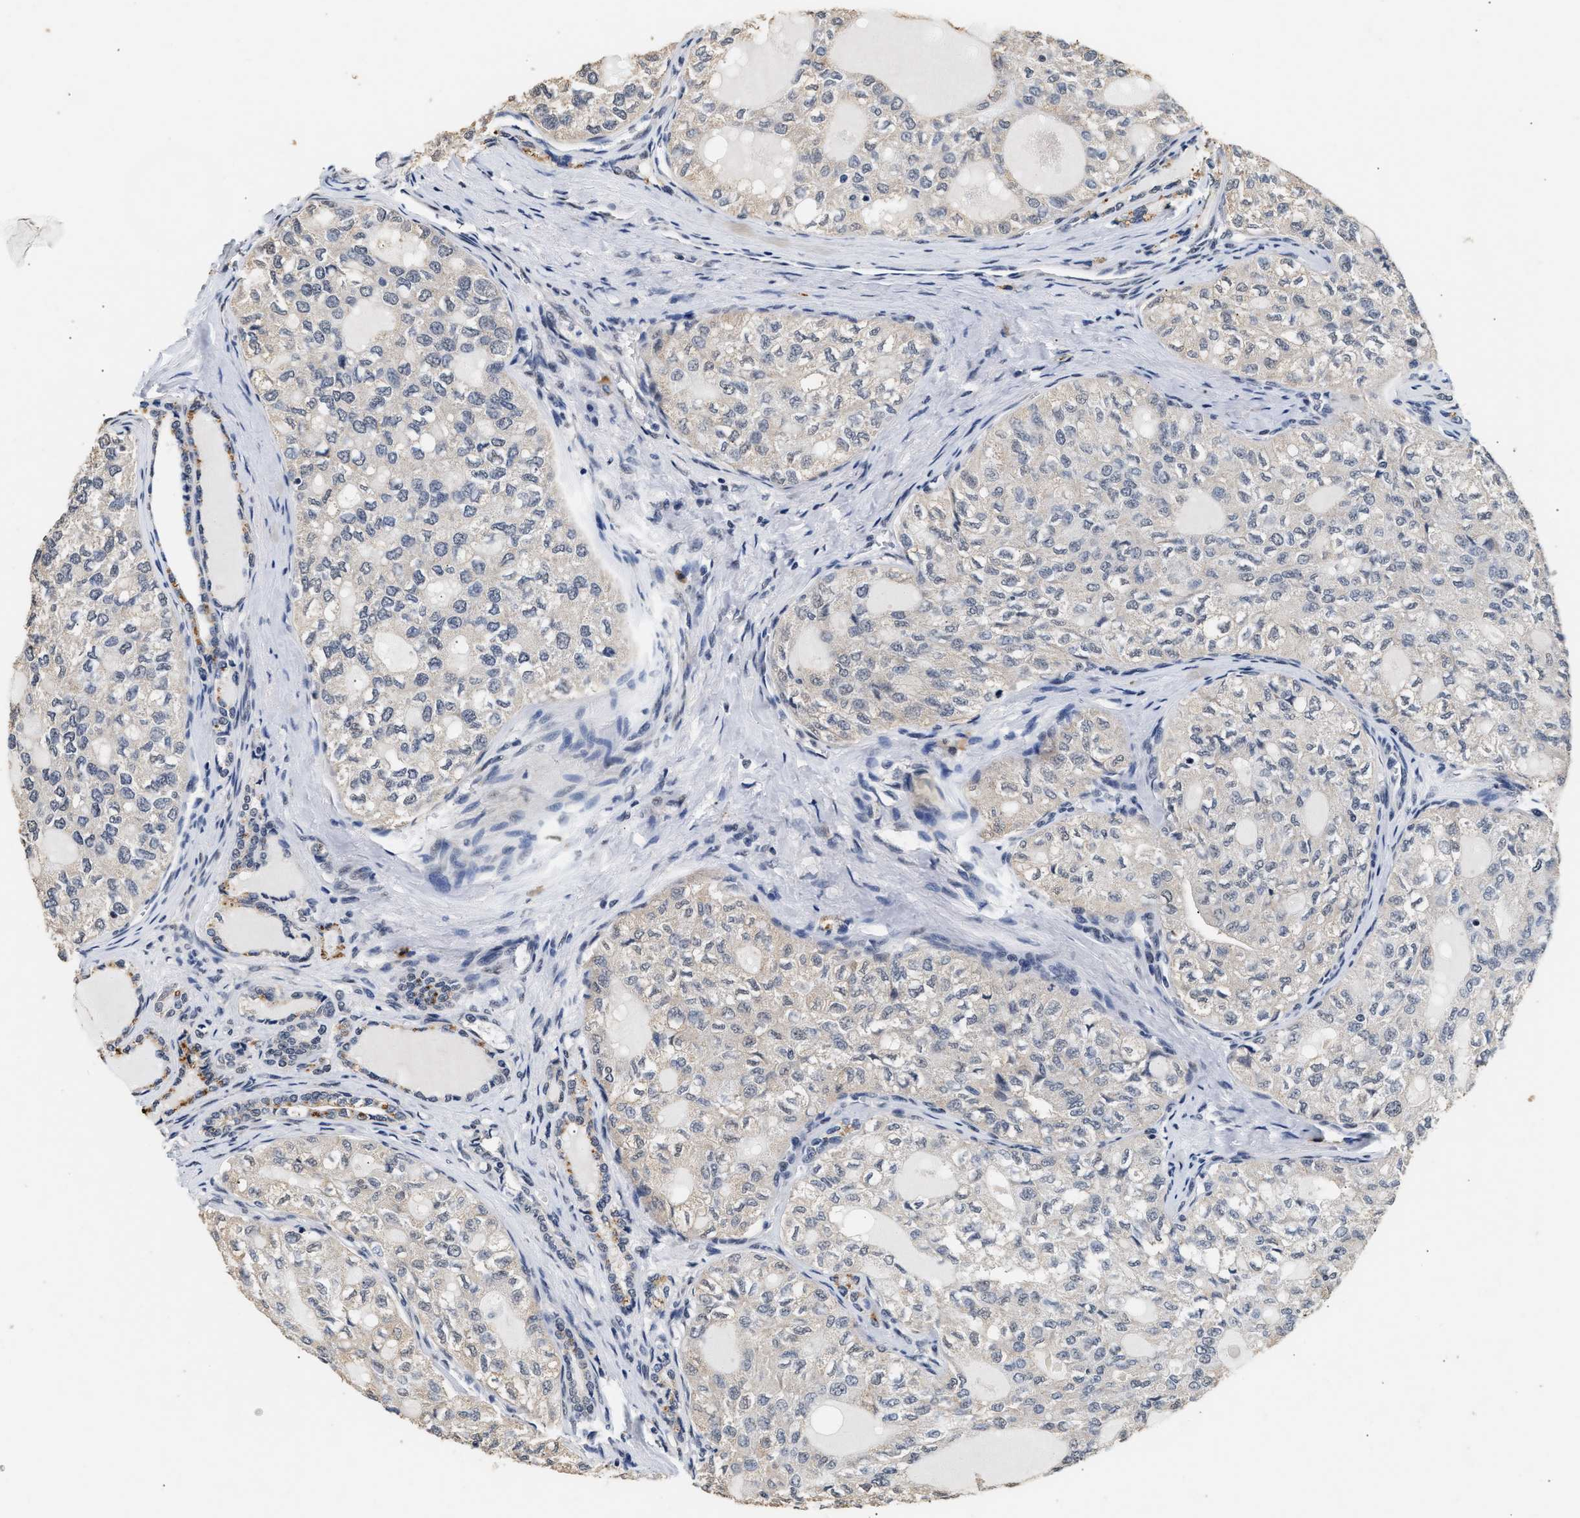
{"staining": {"intensity": "negative", "quantity": "none", "location": "none"}, "tissue": "thyroid cancer", "cell_type": "Tumor cells", "image_type": "cancer", "snomed": [{"axis": "morphology", "description": "Follicular adenoma carcinoma, NOS"}, {"axis": "topography", "description": "Thyroid gland"}], "caption": "This is an immunohistochemistry histopathology image of thyroid follicular adenoma carcinoma. There is no expression in tumor cells.", "gene": "THOC1", "patient": {"sex": "male", "age": 75}}